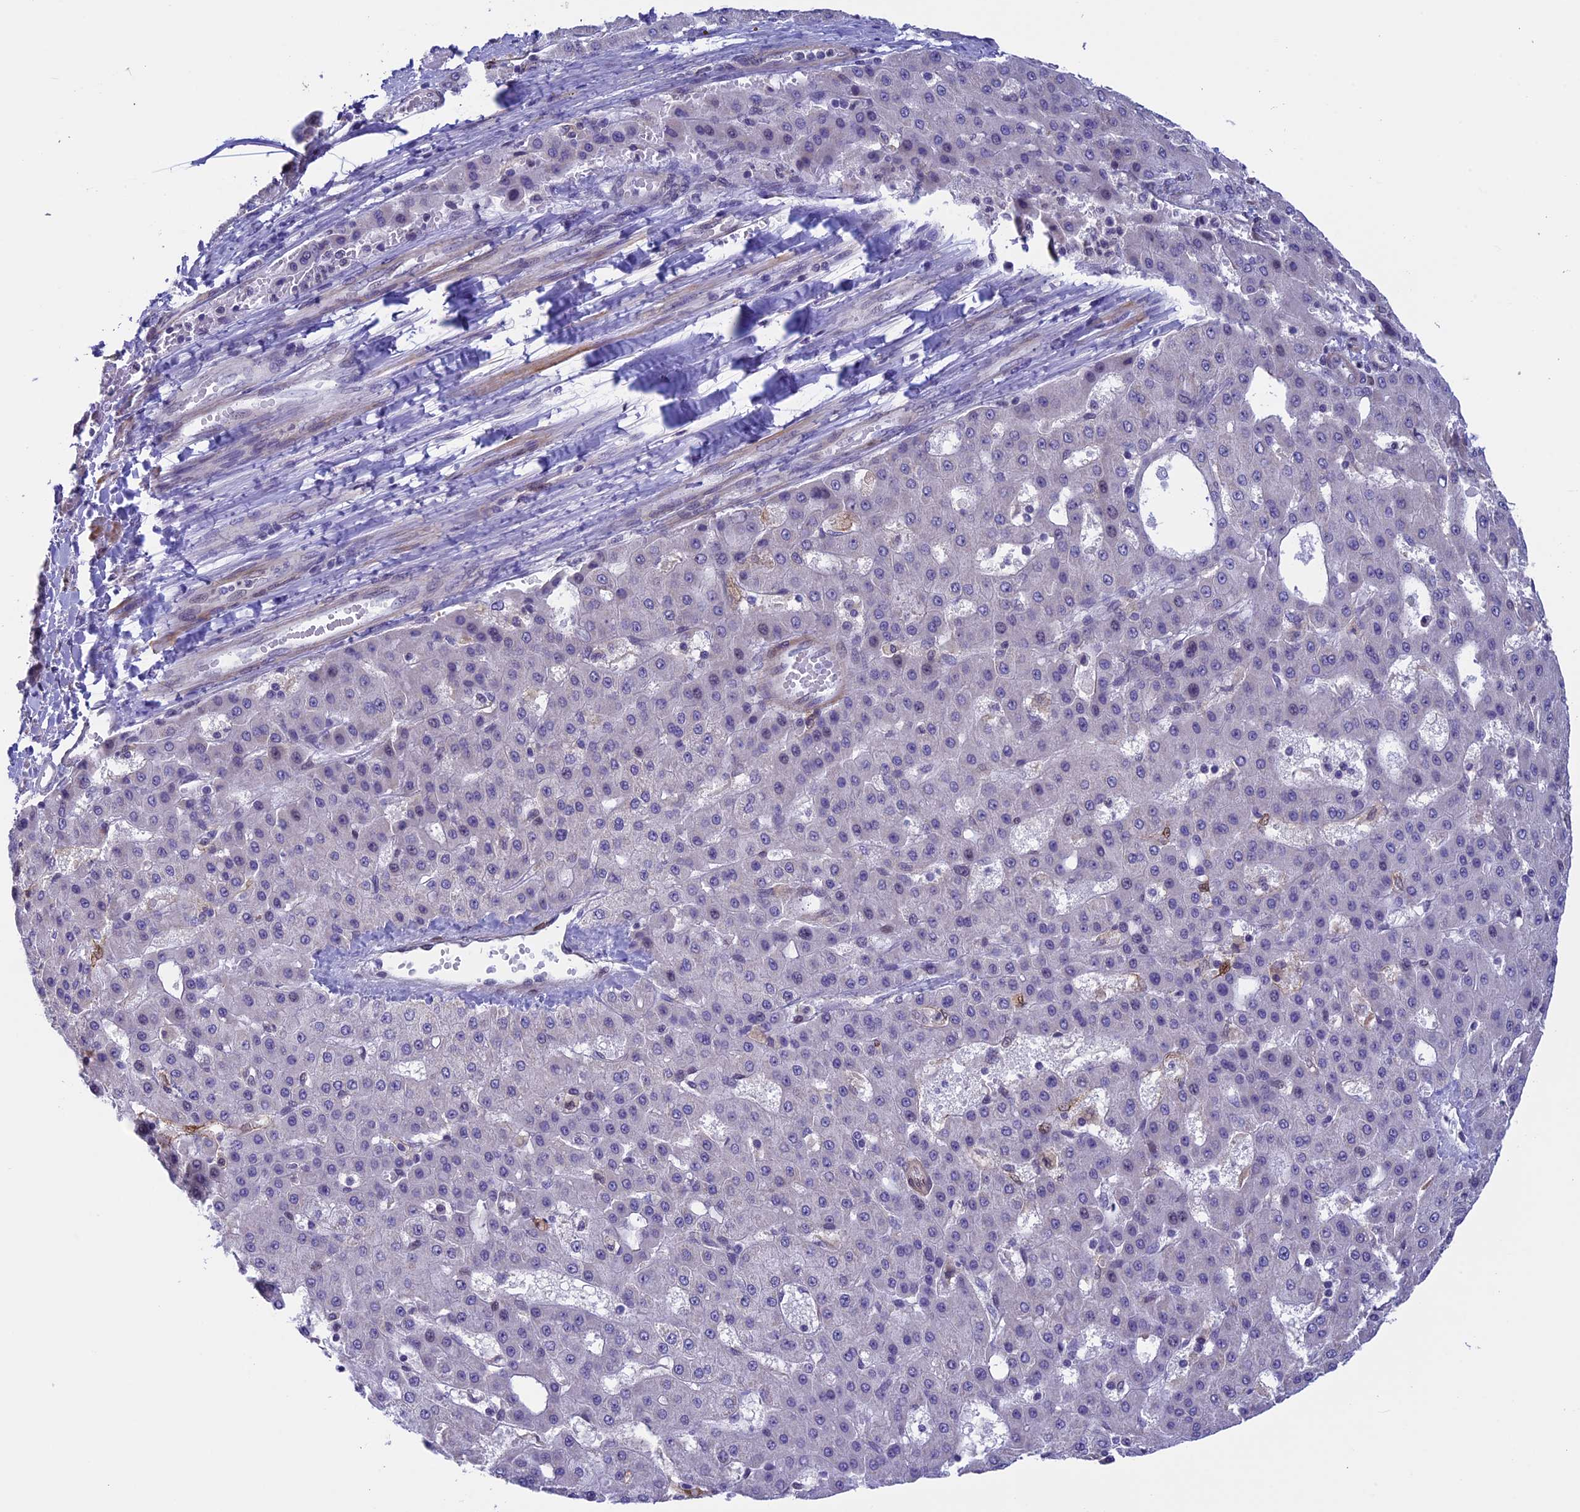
{"staining": {"intensity": "negative", "quantity": "none", "location": "none"}, "tissue": "liver cancer", "cell_type": "Tumor cells", "image_type": "cancer", "snomed": [{"axis": "morphology", "description": "Carcinoma, Hepatocellular, NOS"}, {"axis": "topography", "description": "Liver"}], "caption": "Immunohistochemical staining of human liver hepatocellular carcinoma reveals no significant positivity in tumor cells. Nuclei are stained in blue.", "gene": "IGSF6", "patient": {"sex": "male", "age": 47}}